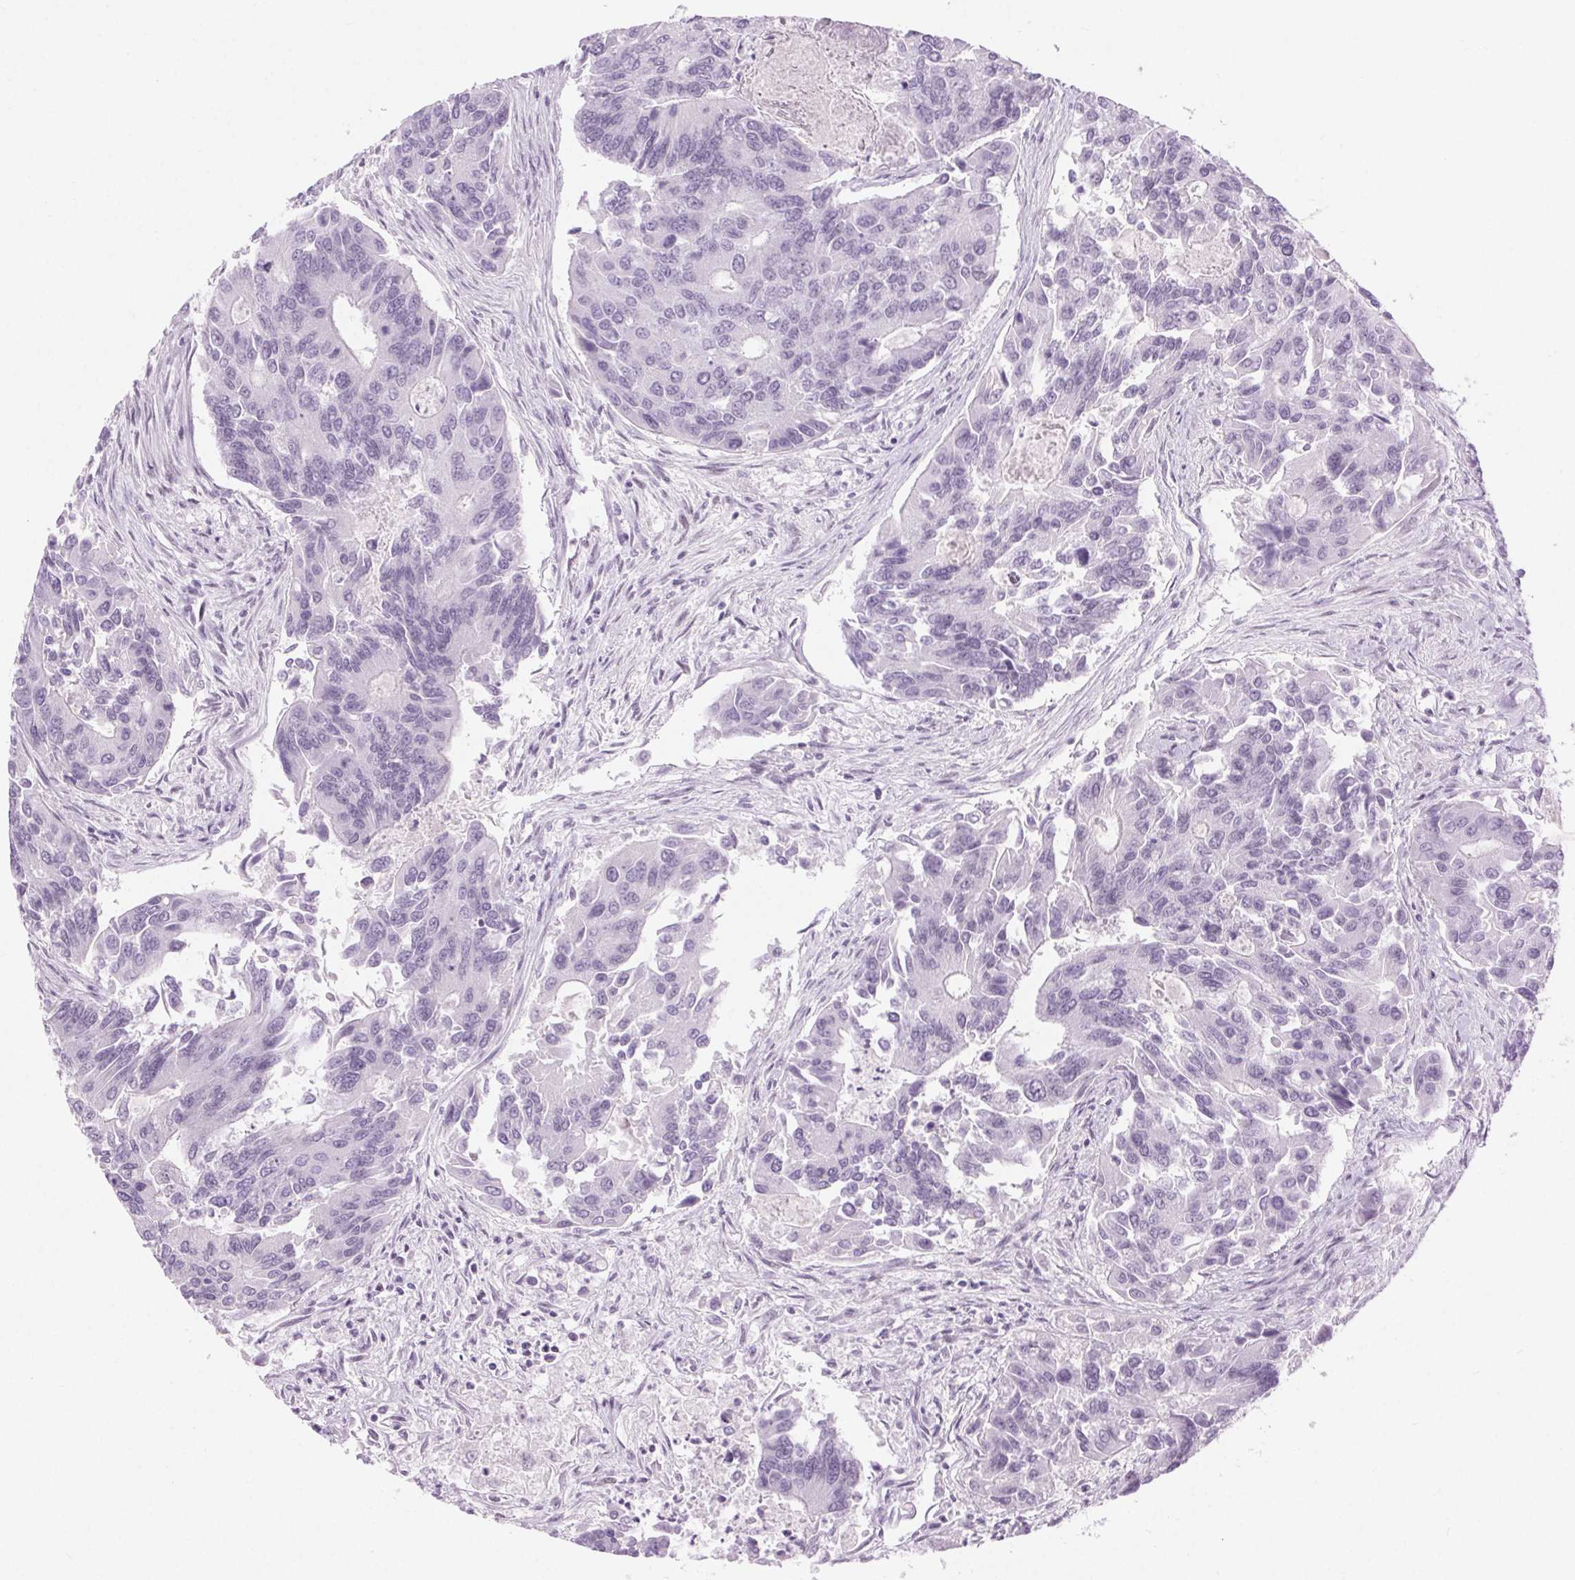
{"staining": {"intensity": "negative", "quantity": "none", "location": "none"}, "tissue": "colorectal cancer", "cell_type": "Tumor cells", "image_type": "cancer", "snomed": [{"axis": "morphology", "description": "Adenocarcinoma, NOS"}, {"axis": "topography", "description": "Colon"}], "caption": "This is an IHC image of human adenocarcinoma (colorectal). There is no positivity in tumor cells.", "gene": "BEND2", "patient": {"sex": "female", "age": 67}}